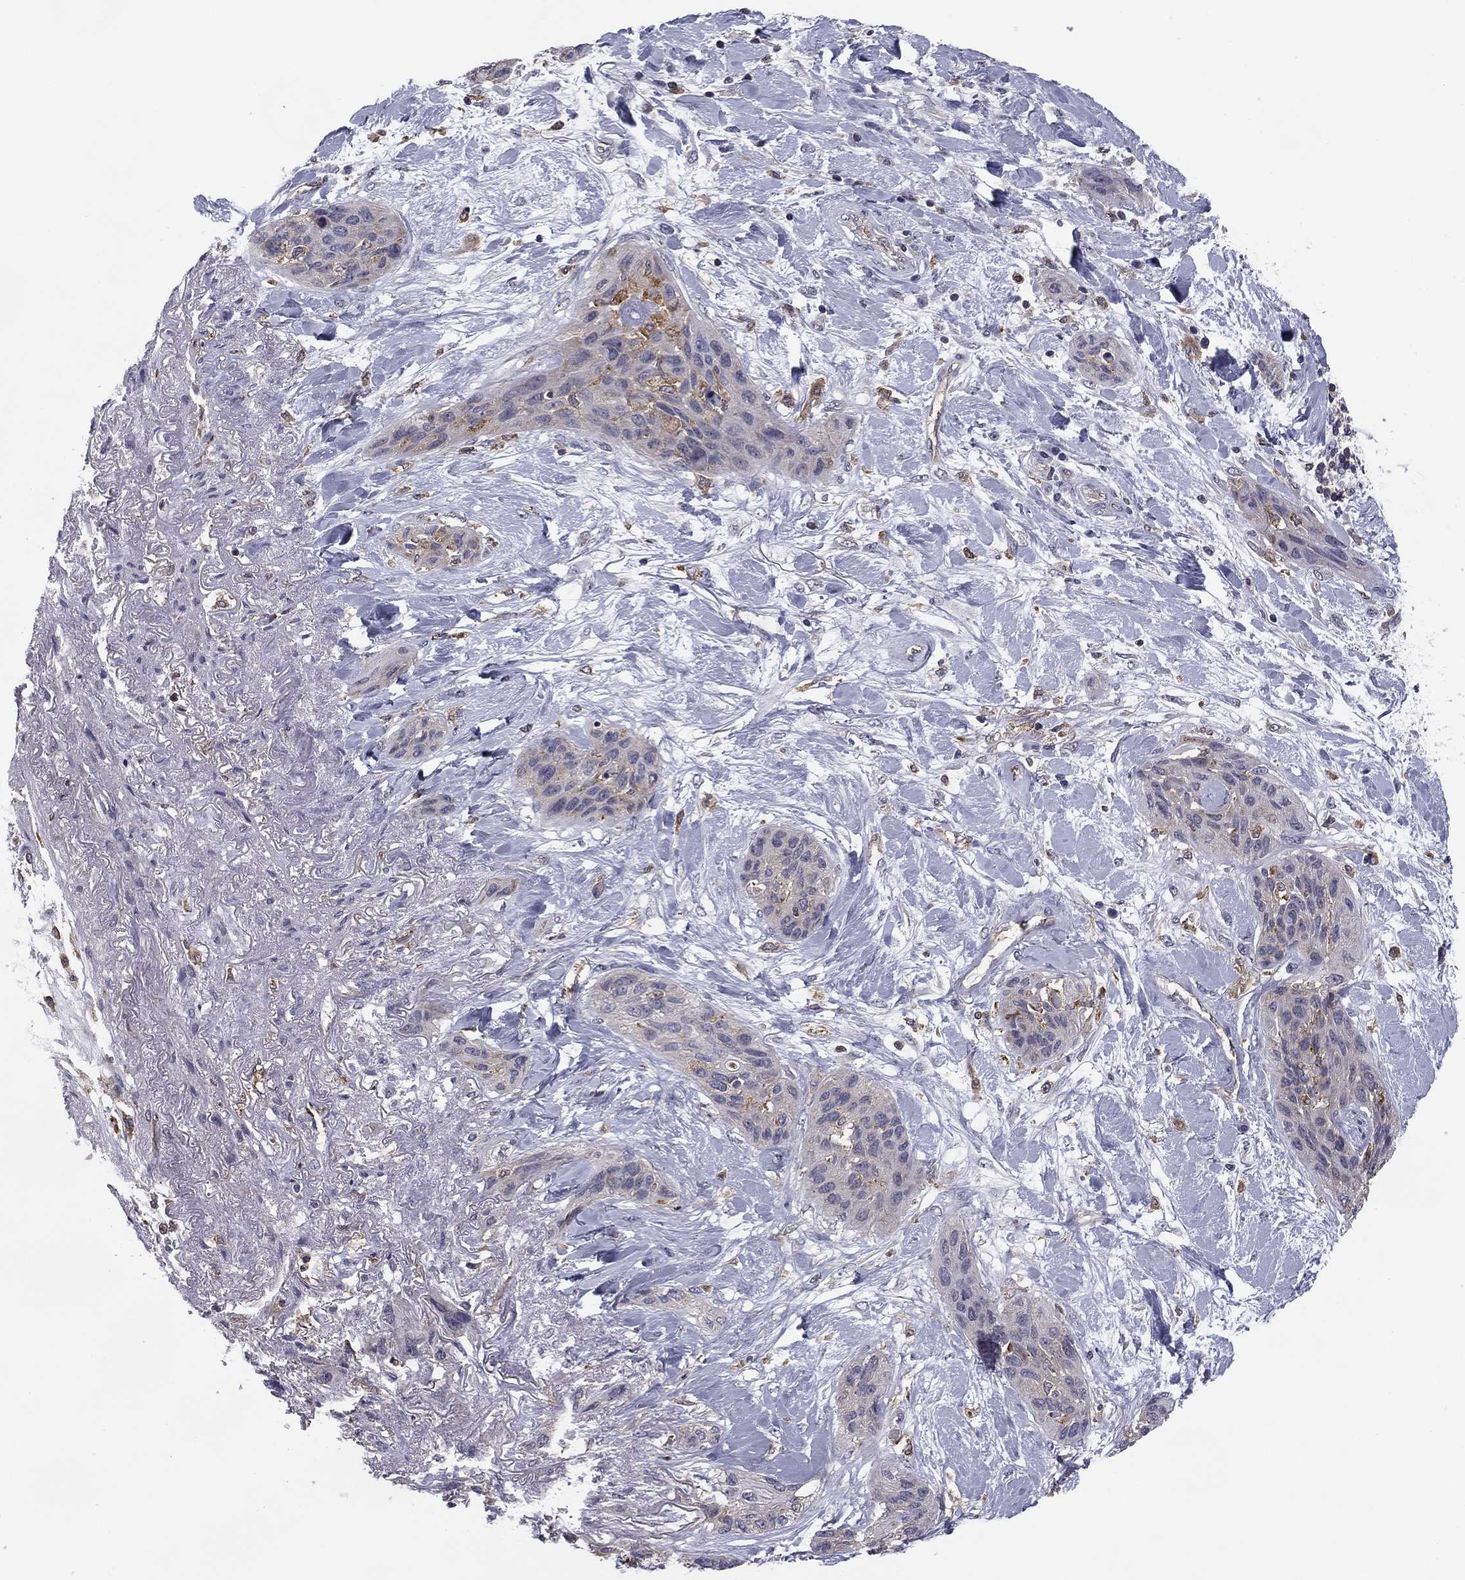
{"staining": {"intensity": "negative", "quantity": "none", "location": "none"}, "tissue": "lung cancer", "cell_type": "Tumor cells", "image_type": "cancer", "snomed": [{"axis": "morphology", "description": "Squamous cell carcinoma, NOS"}, {"axis": "topography", "description": "Lung"}], "caption": "Immunohistochemistry (IHC) of human lung cancer exhibits no positivity in tumor cells. (DAB immunohistochemistry with hematoxylin counter stain).", "gene": "PLCB2", "patient": {"sex": "female", "age": 70}}